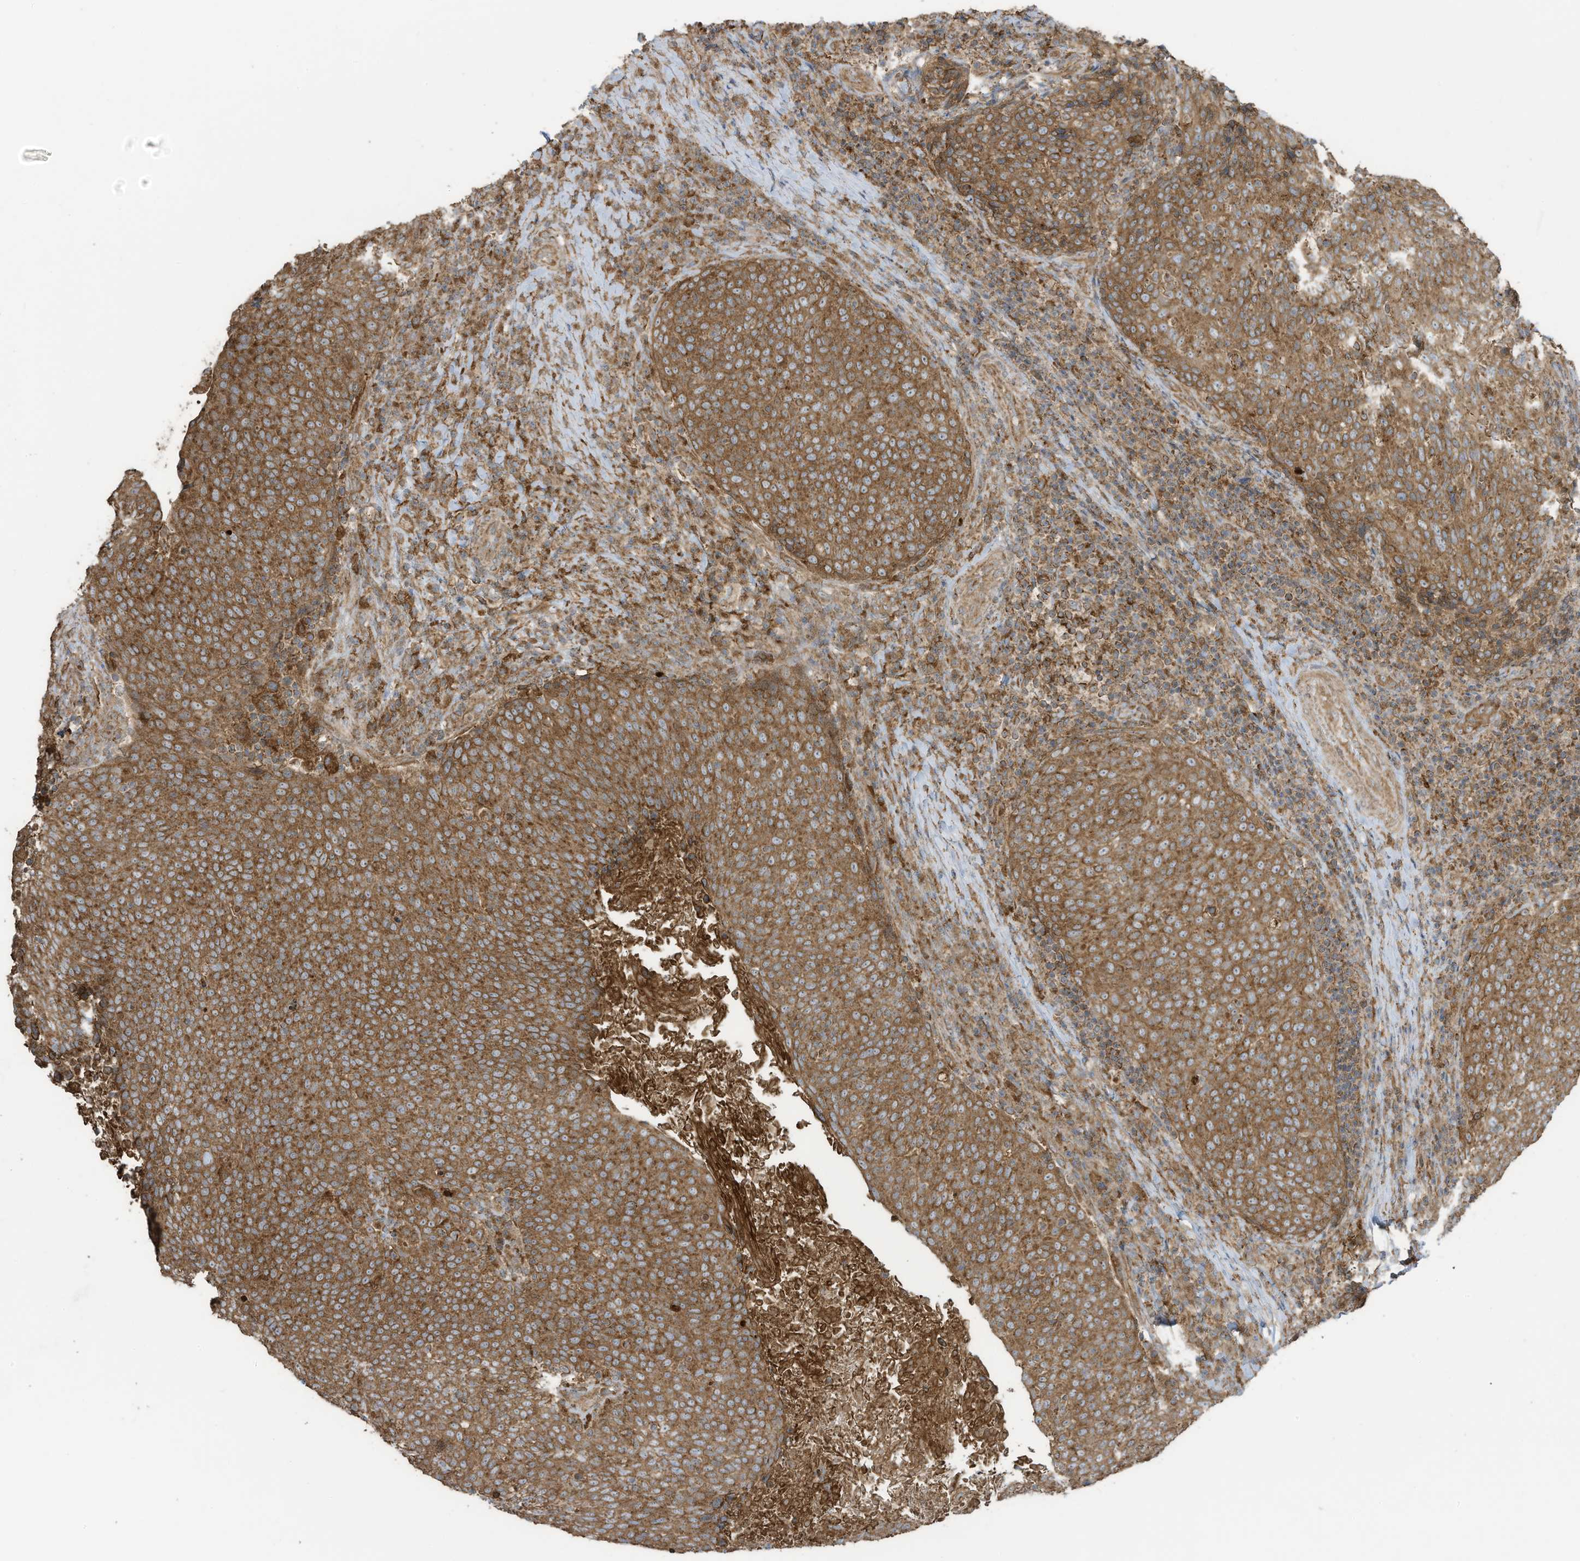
{"staining": {"intensity": "moderate", "quantity": ">75%", "location": "cytoplasmic/membranous"}, "tissue": "head and neck cancer", "cell_type": "Tumor cells", "image_type": "cancer", "snomed": [{"axis": "morphology", "description": "Squamous cell carcinoma, NOS"}, {"axis": "morphology", "description": "Squamous cell carcinoma, metastatic, NOS"}, {"axis": "topography", "description": "Lymph node"}, {"axis": "topography", "description": "Head-Neck"}], "caption": "This micrograph demonstrates squamous cell carcinoma (head and neck) stained with IHC to label a protein in brown. The cytoplasmic/membranous of tumor cells show moderate positivity for the protein. Nuclei are counter-stained blue.", "gene": "CGAS", "patient": {"sex": "male", "age": 62}}